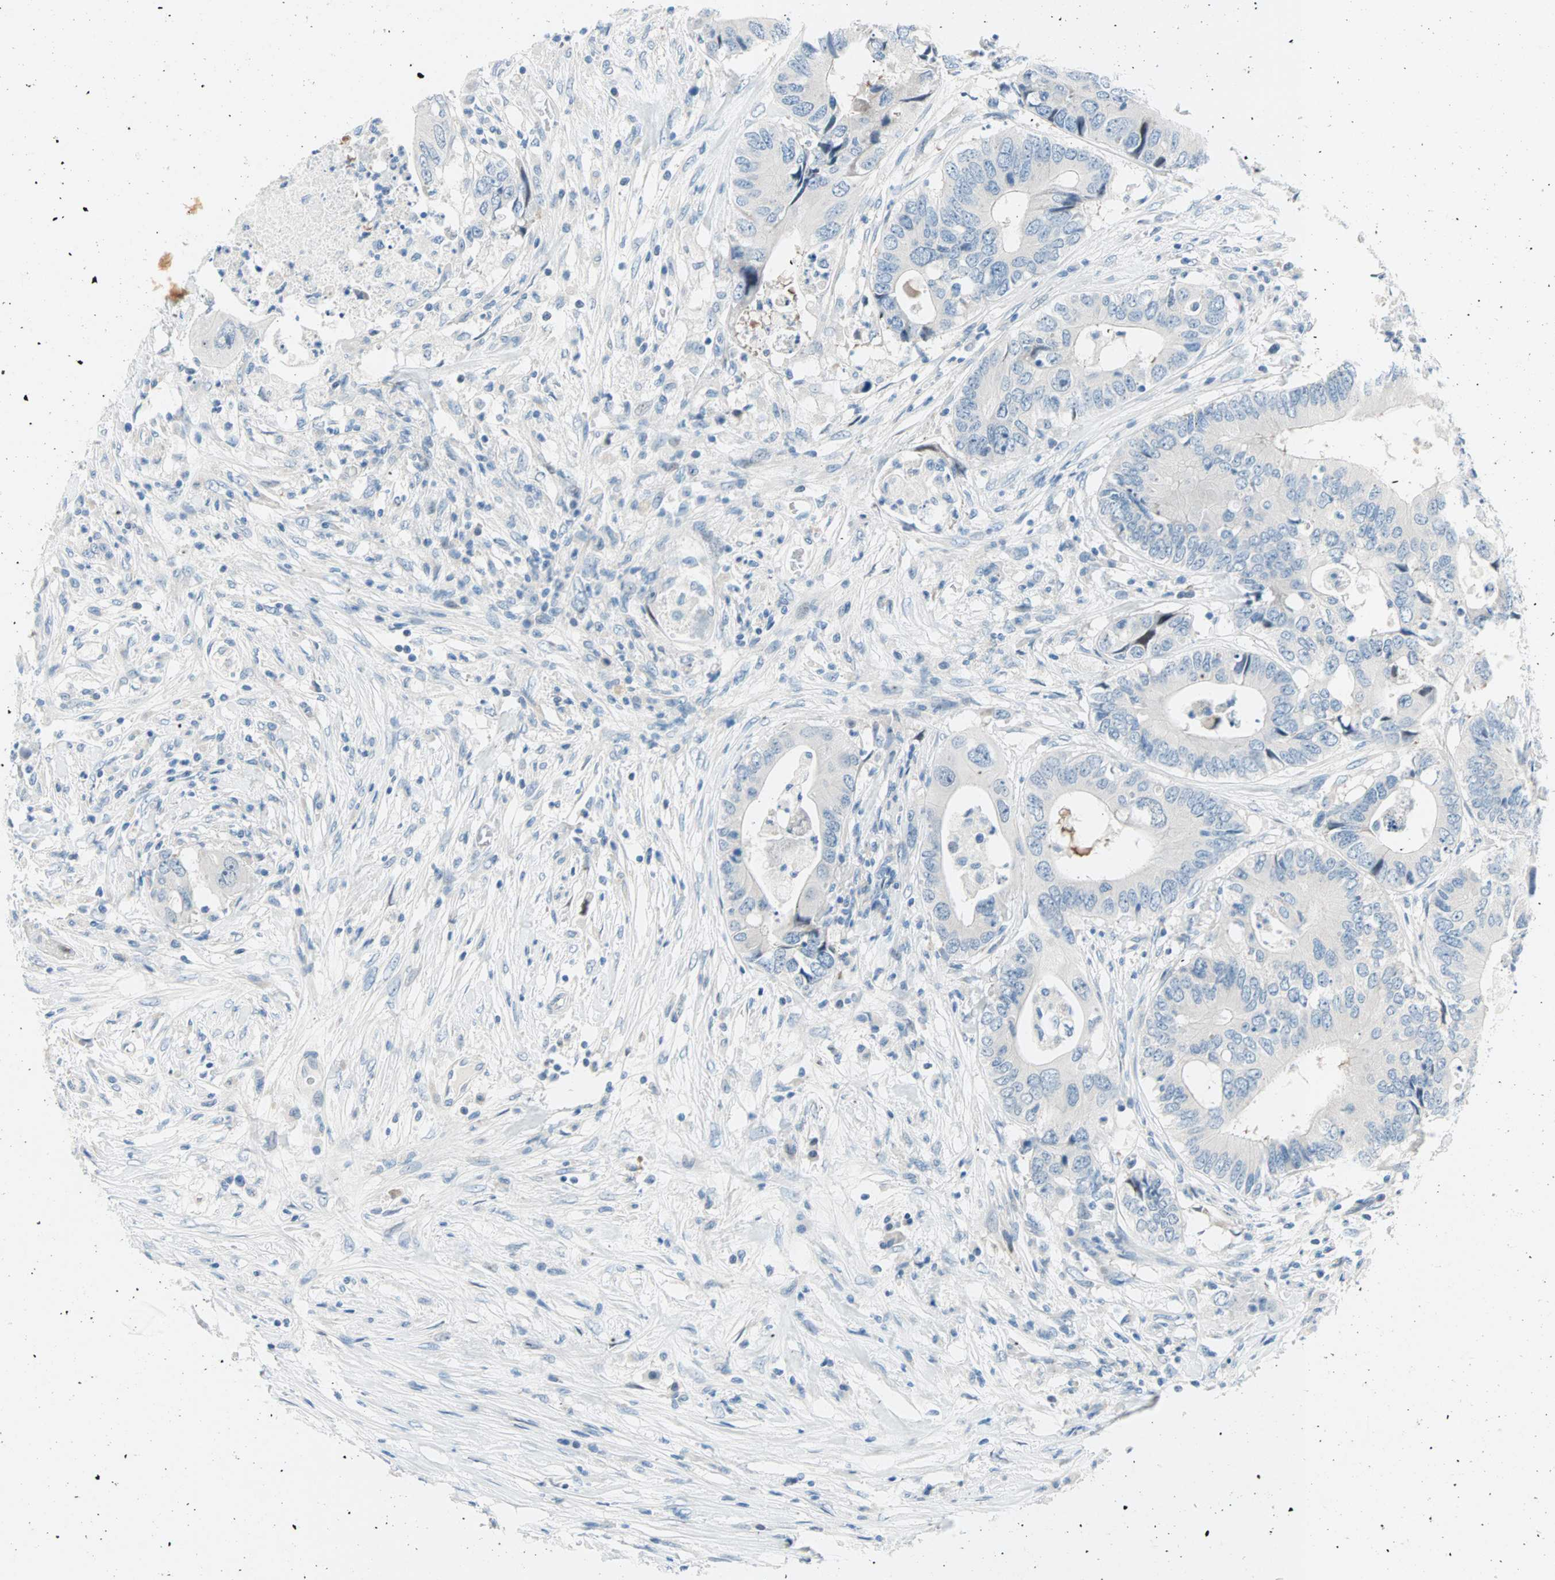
{"staining": {"intensity": "negative", "quantity": "none", "location": "none"}, "tissue": "colorectal cancer", "cell_type": "Tumor cells", "image_type": "cancer", "snomed": [{"axis": "morphology", "description": "Adenocarcinoma, NOS"}, {"axis": "topography", "description": "Colon"}], "caption": "The image exhibits no significant staining in tumor cells of colorectal adenocarcinoma.", "gene": "TMEM163", "patient": {"sex": "male", "age": 71}}